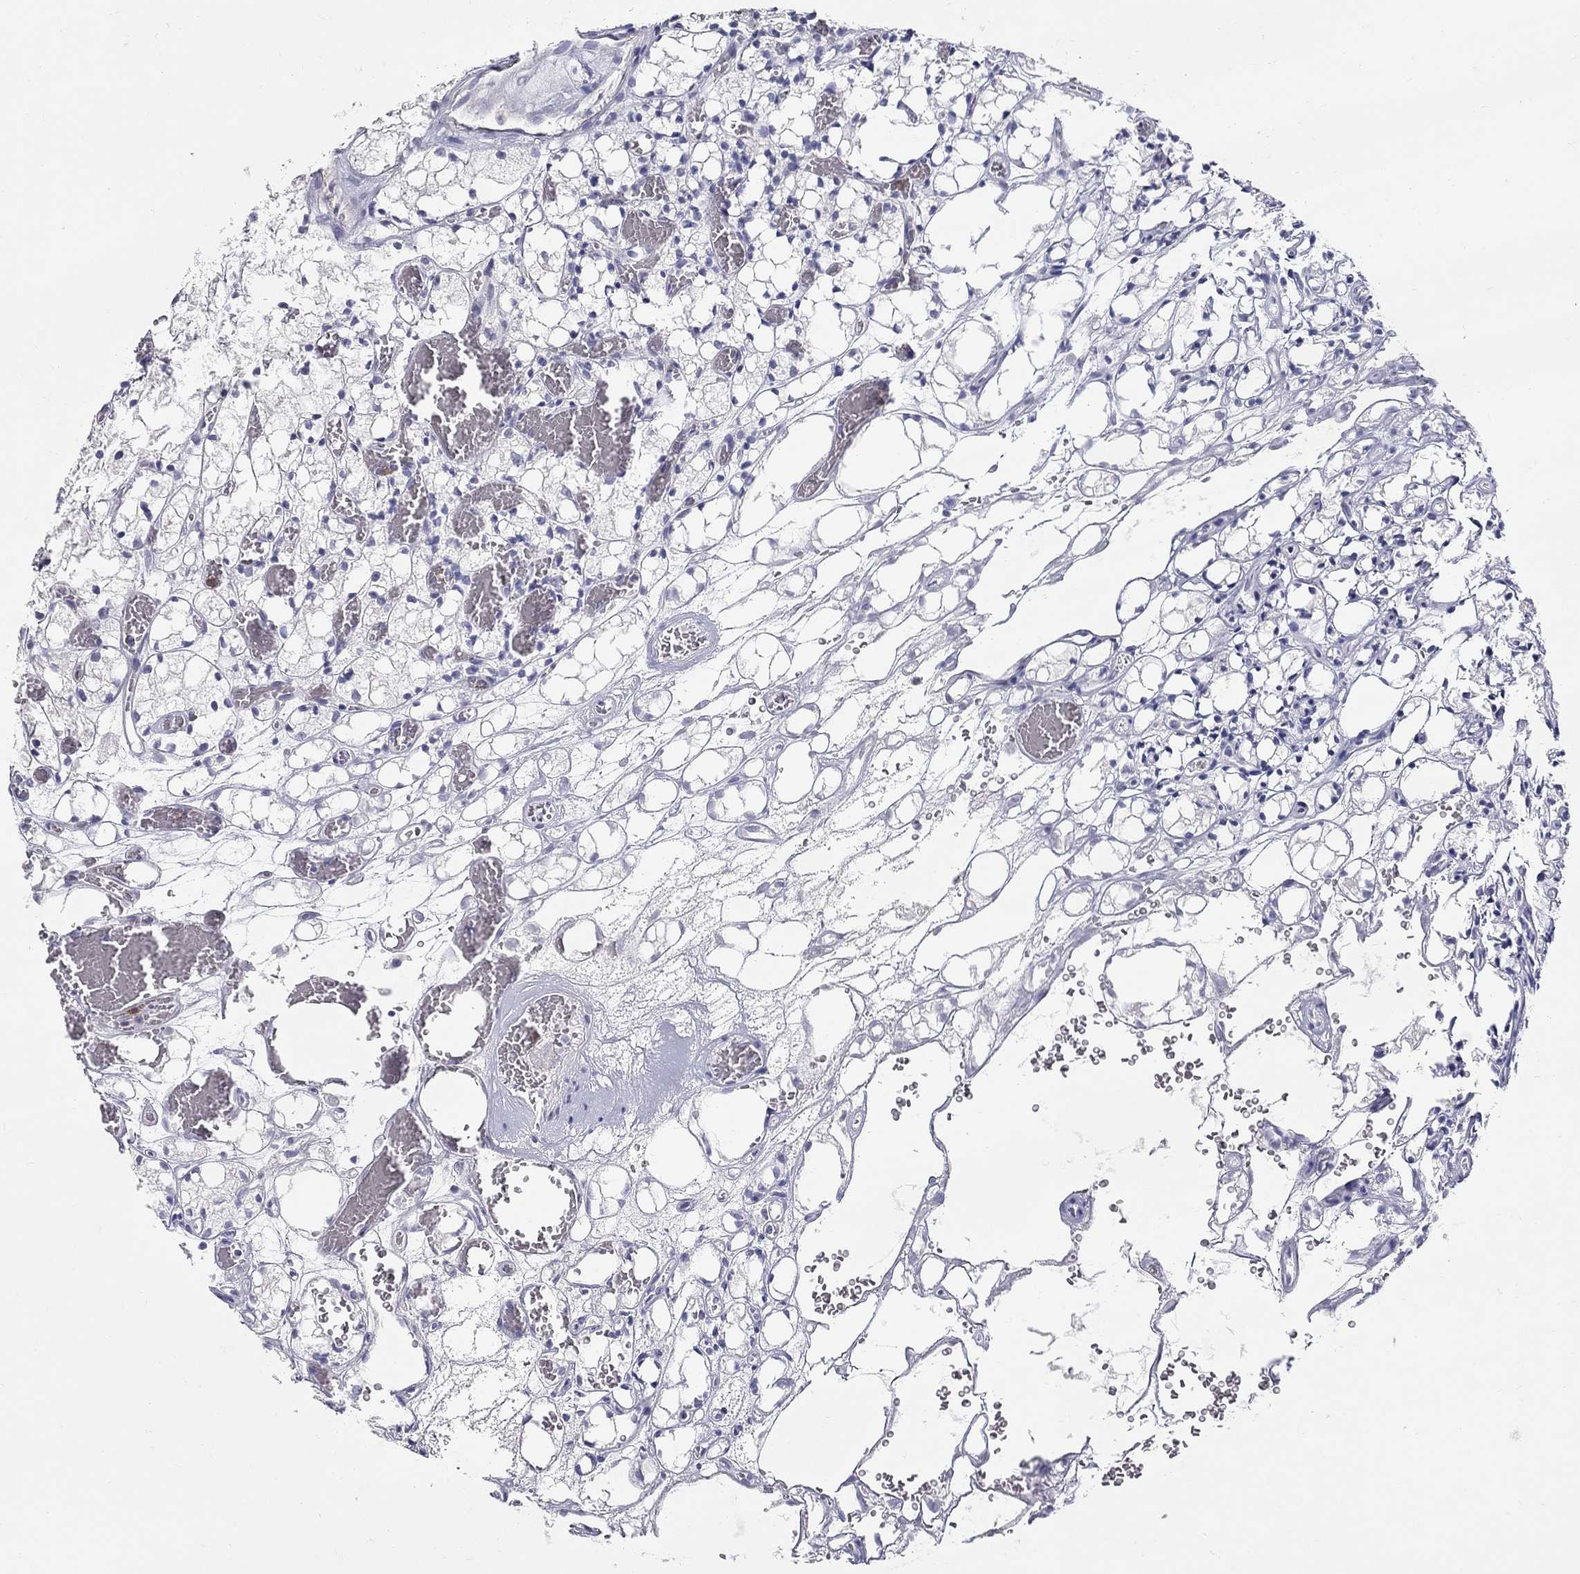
{"staining": {"intensity": "negative", "quantity": "none", "location": "none"}, "tissue": "renal cancer", "cell_type": "Tumor cells", "image_type": "cancer", "snomed": [{"axis": "morphology", "description": "Adenocarcinoma, NOS"}, {"axis": "topography", "description": "Kidney"}], "caption": "Tumor cells show no significant staining in renal cancer. Brightfield microscopy of immunohistochemistry stained with DAB (brown) and hematoxylin (blue), captured at high magnification.", "gene": "HMX2", "patient": {"sex": "female", "age": 69}}